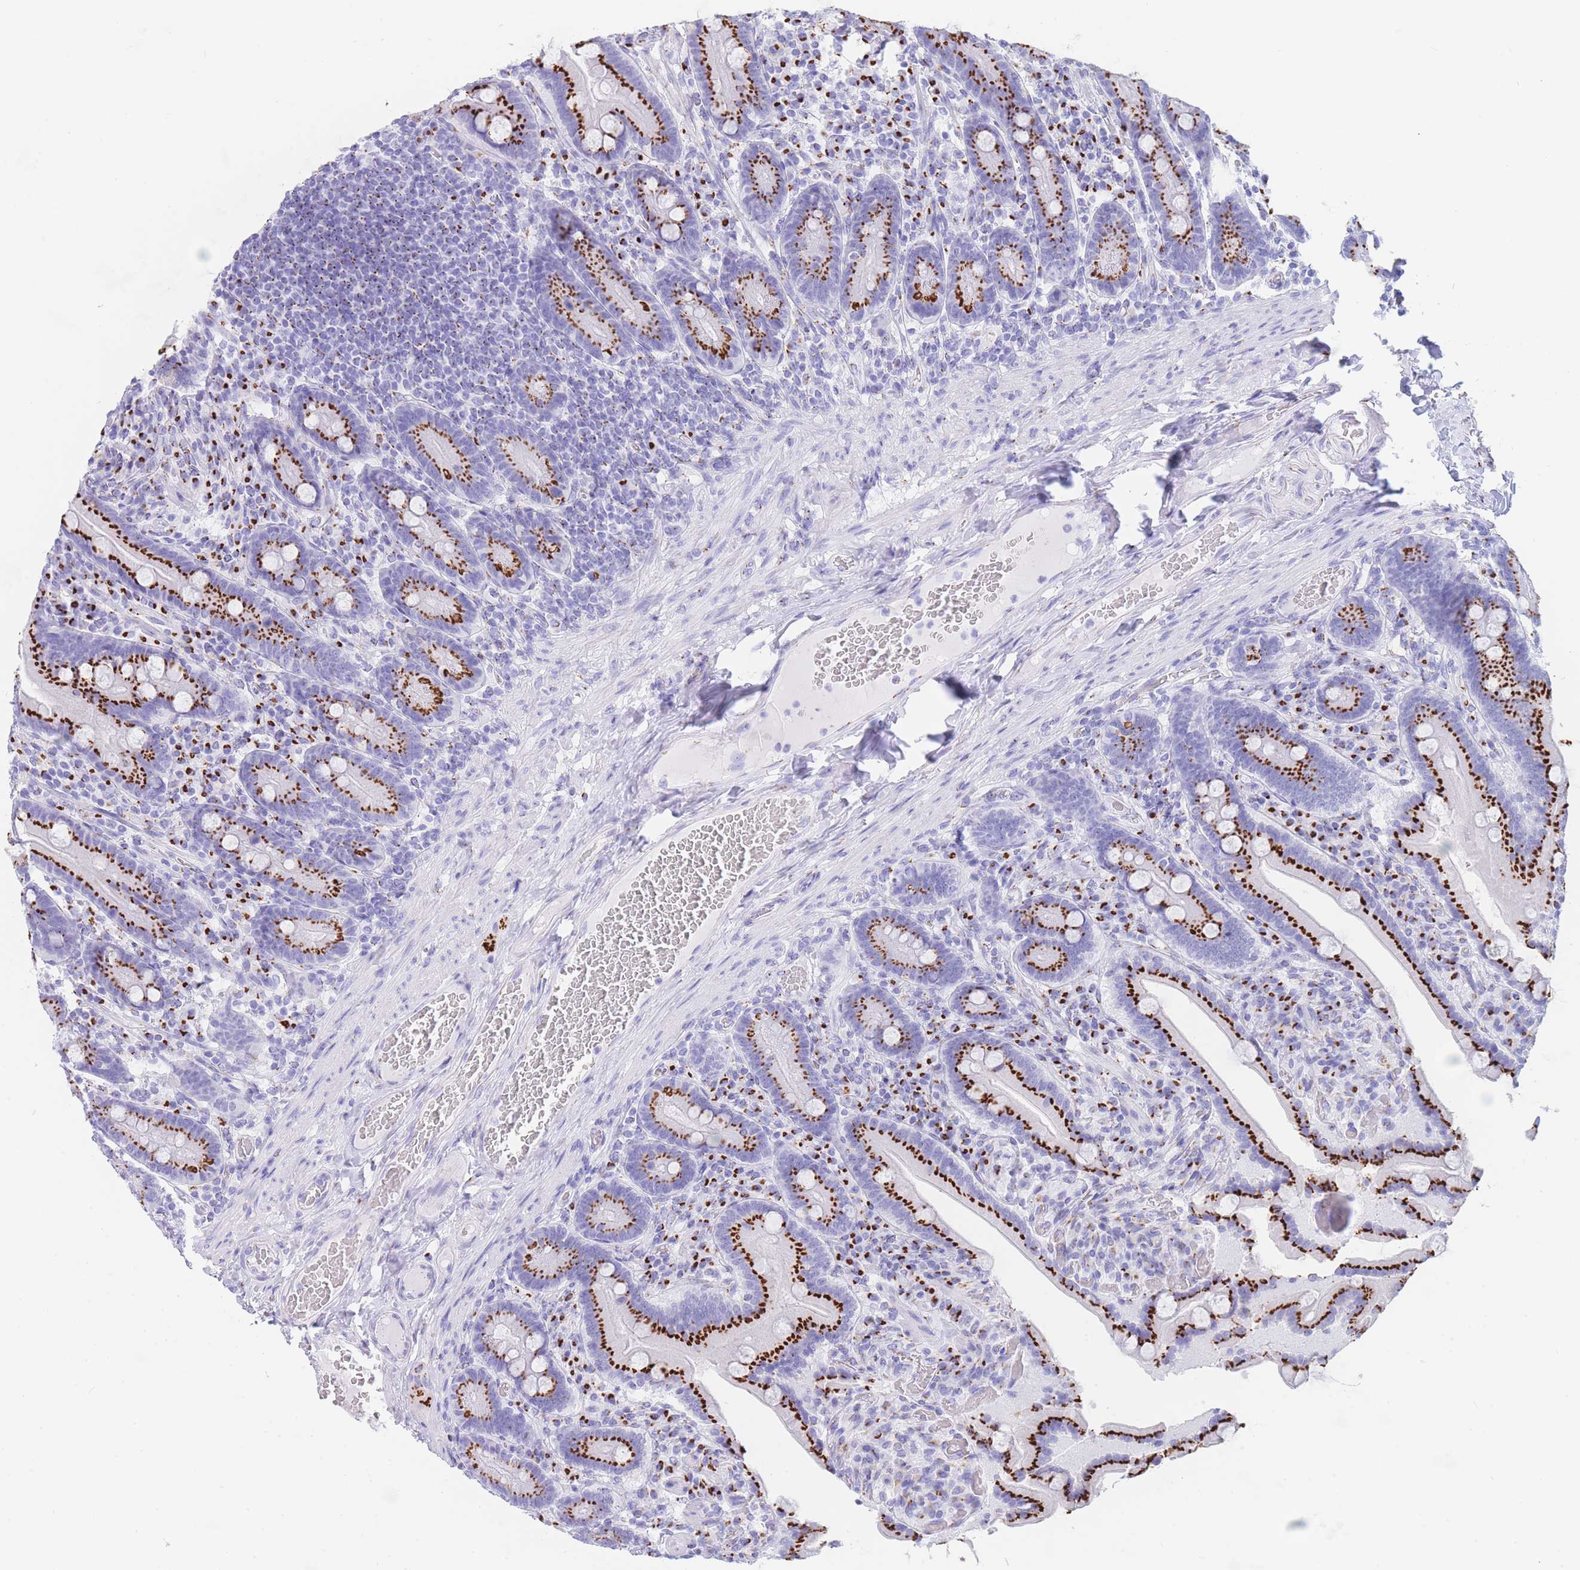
{"staining": {"intensity": "strong", "quantity": ">75%", "location": "cytoplasmic/membranous"}, "tissue": "duodenum", "cell_type": "Glandular cells", "image_type": "normal", "snomed": [{"axis": "morphology", "description": "Normal tissue, NOS"}, {"axis": "topography", "description": "Duodenum"}], "caption": "Immunohistochemistry micrograph of normal duodenum: duodenum stained using immunohistochemistry (IHC) shows high levels of strong protein expression localized specifically in the cytoplasmic/membranous of glandular cells, appearing as a cytoplasmic/membranous brown color.", "gene": "FAM3C", "patient": {"sex": "female", "age": 62}}